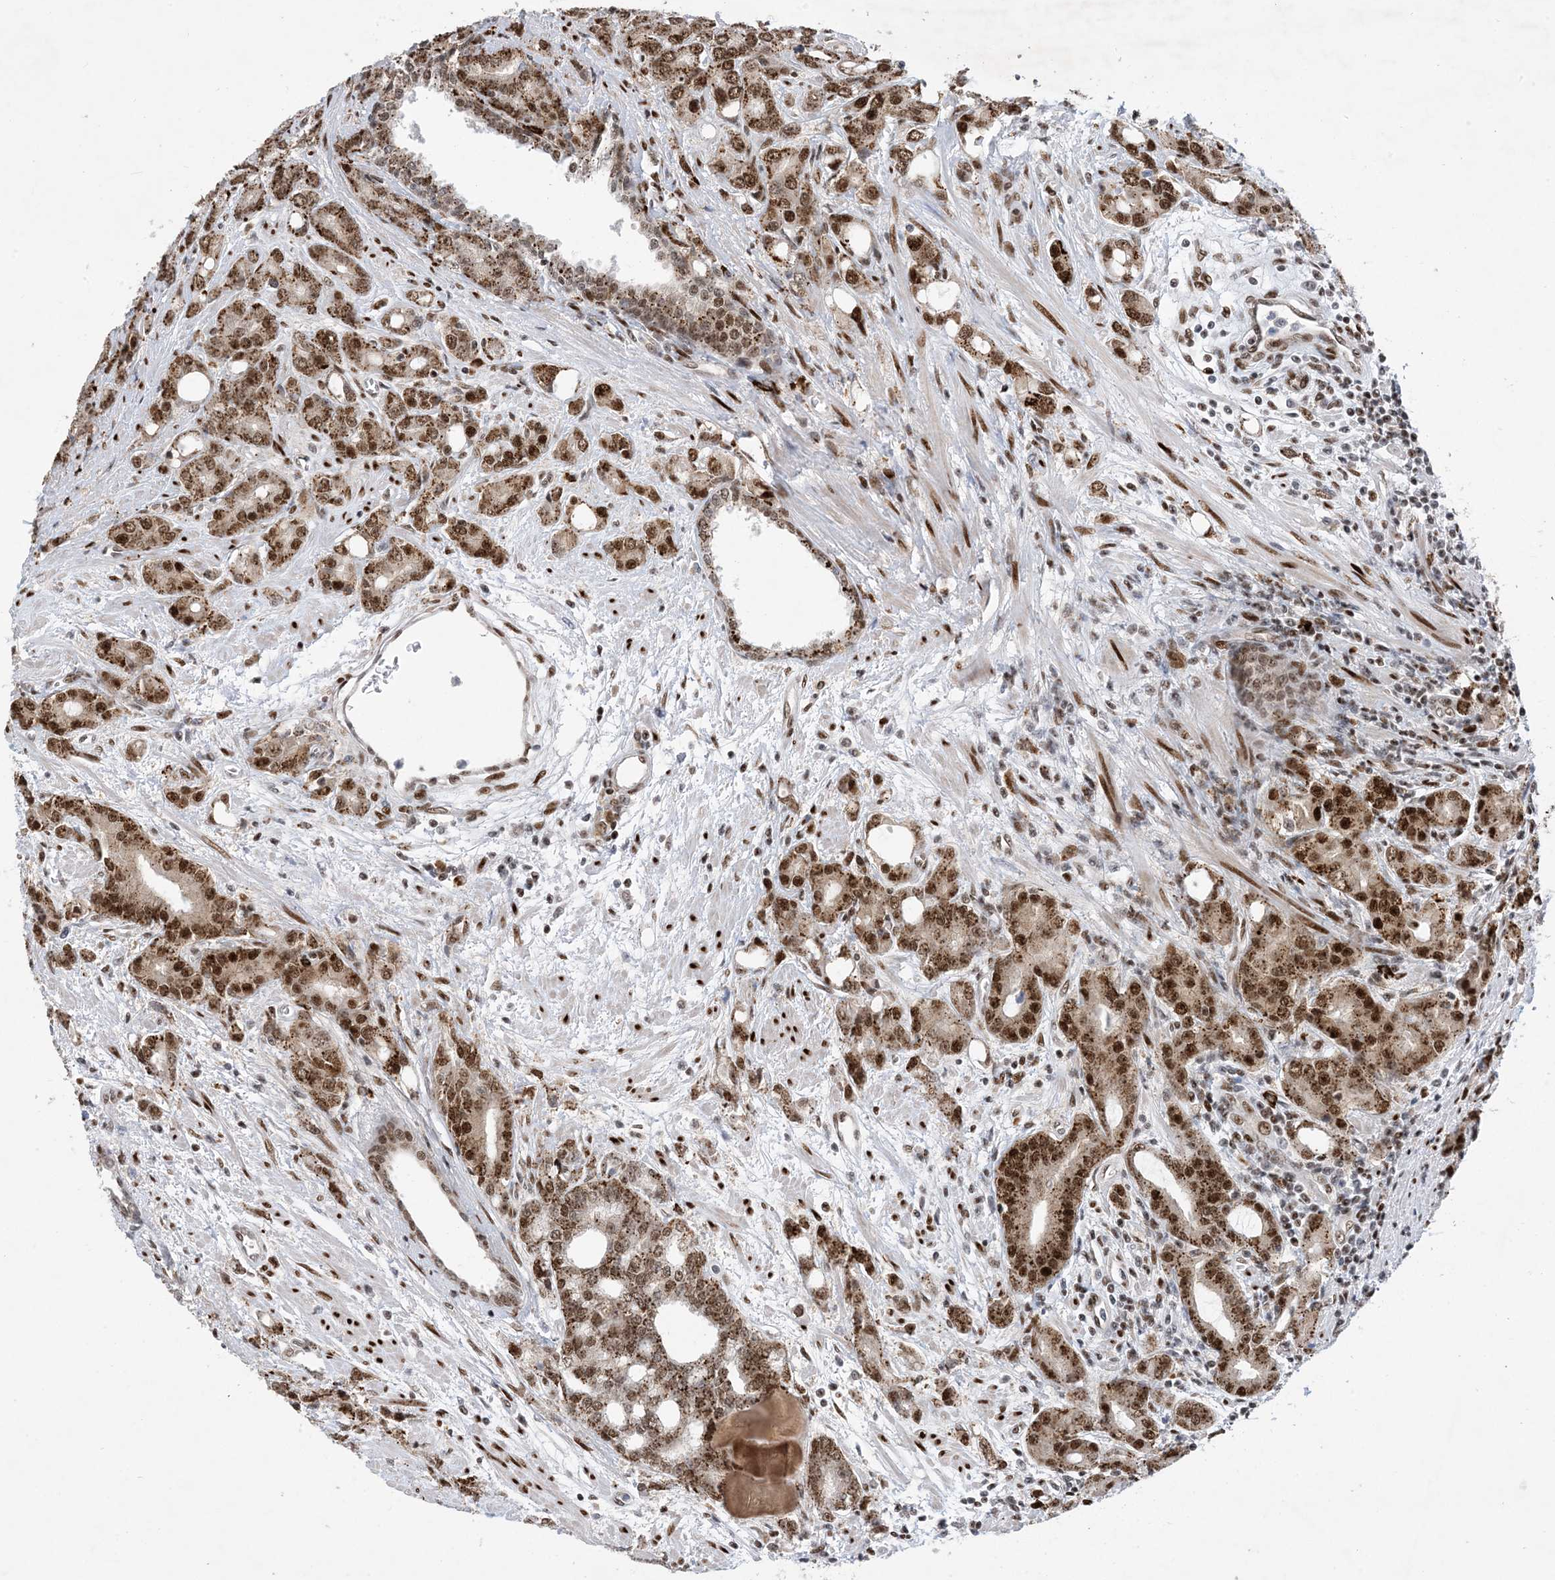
{"staining": {"intensity": "moderate", "quantity": ">75%", "location": "nuclear"}, "tissue": "prostate cancer", "cell_type": "Tumor cells", "image_type": "cancer", "snomed": [{"axis": "morphology", "description": "Adenocarcinoma, High grade"}, {"axis": "topography", "description": "Prostate"}], "caption": "Immunohistochemical staining of human prostate cancer exhibits moderate nuclear protein positivity in approximately >75% of tumor cells.", "gene": "TSPYL1", "patient": {"sex": "male", "age": 62}}